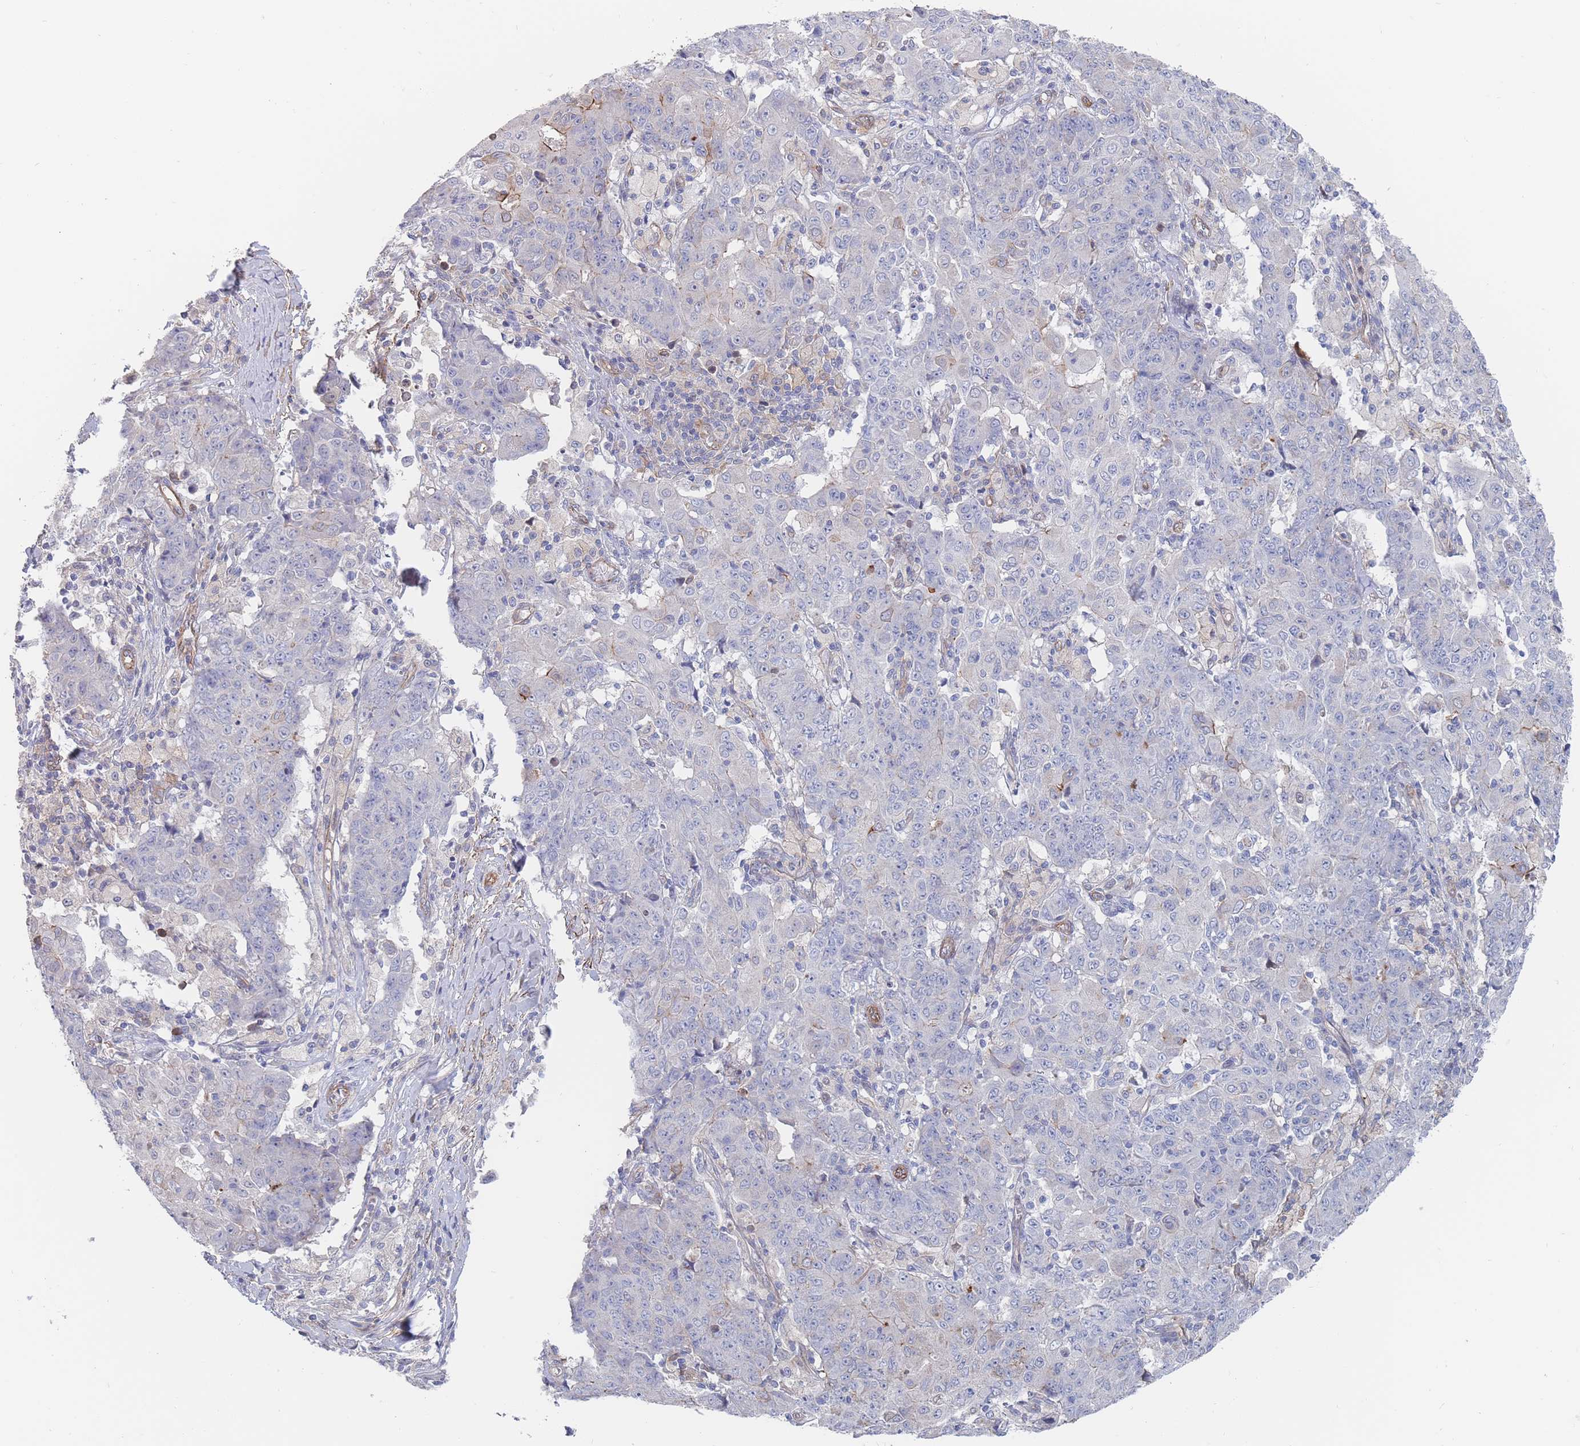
{"staining": {"intensity": "negative", "quantity": "none", "location": "none"}, "tissue": "ovarian cancer", "cell_type": "Tumor cells", "image_type": "cancer", "snomed": [{"axis": "morphology", "description": "Carcinoma, endometroid"}, {"axis": "topography", "description": "Ovary"}], "caption": "There is no significant staining in tumor cells of ovarian cancer (endometroid carcinoma). (Brightfield microscopy of DAB immunohistochemistry (IHC) at high magnification).", "gene": "G6PC1", "patient": {"sex": "female", "age": 42}}